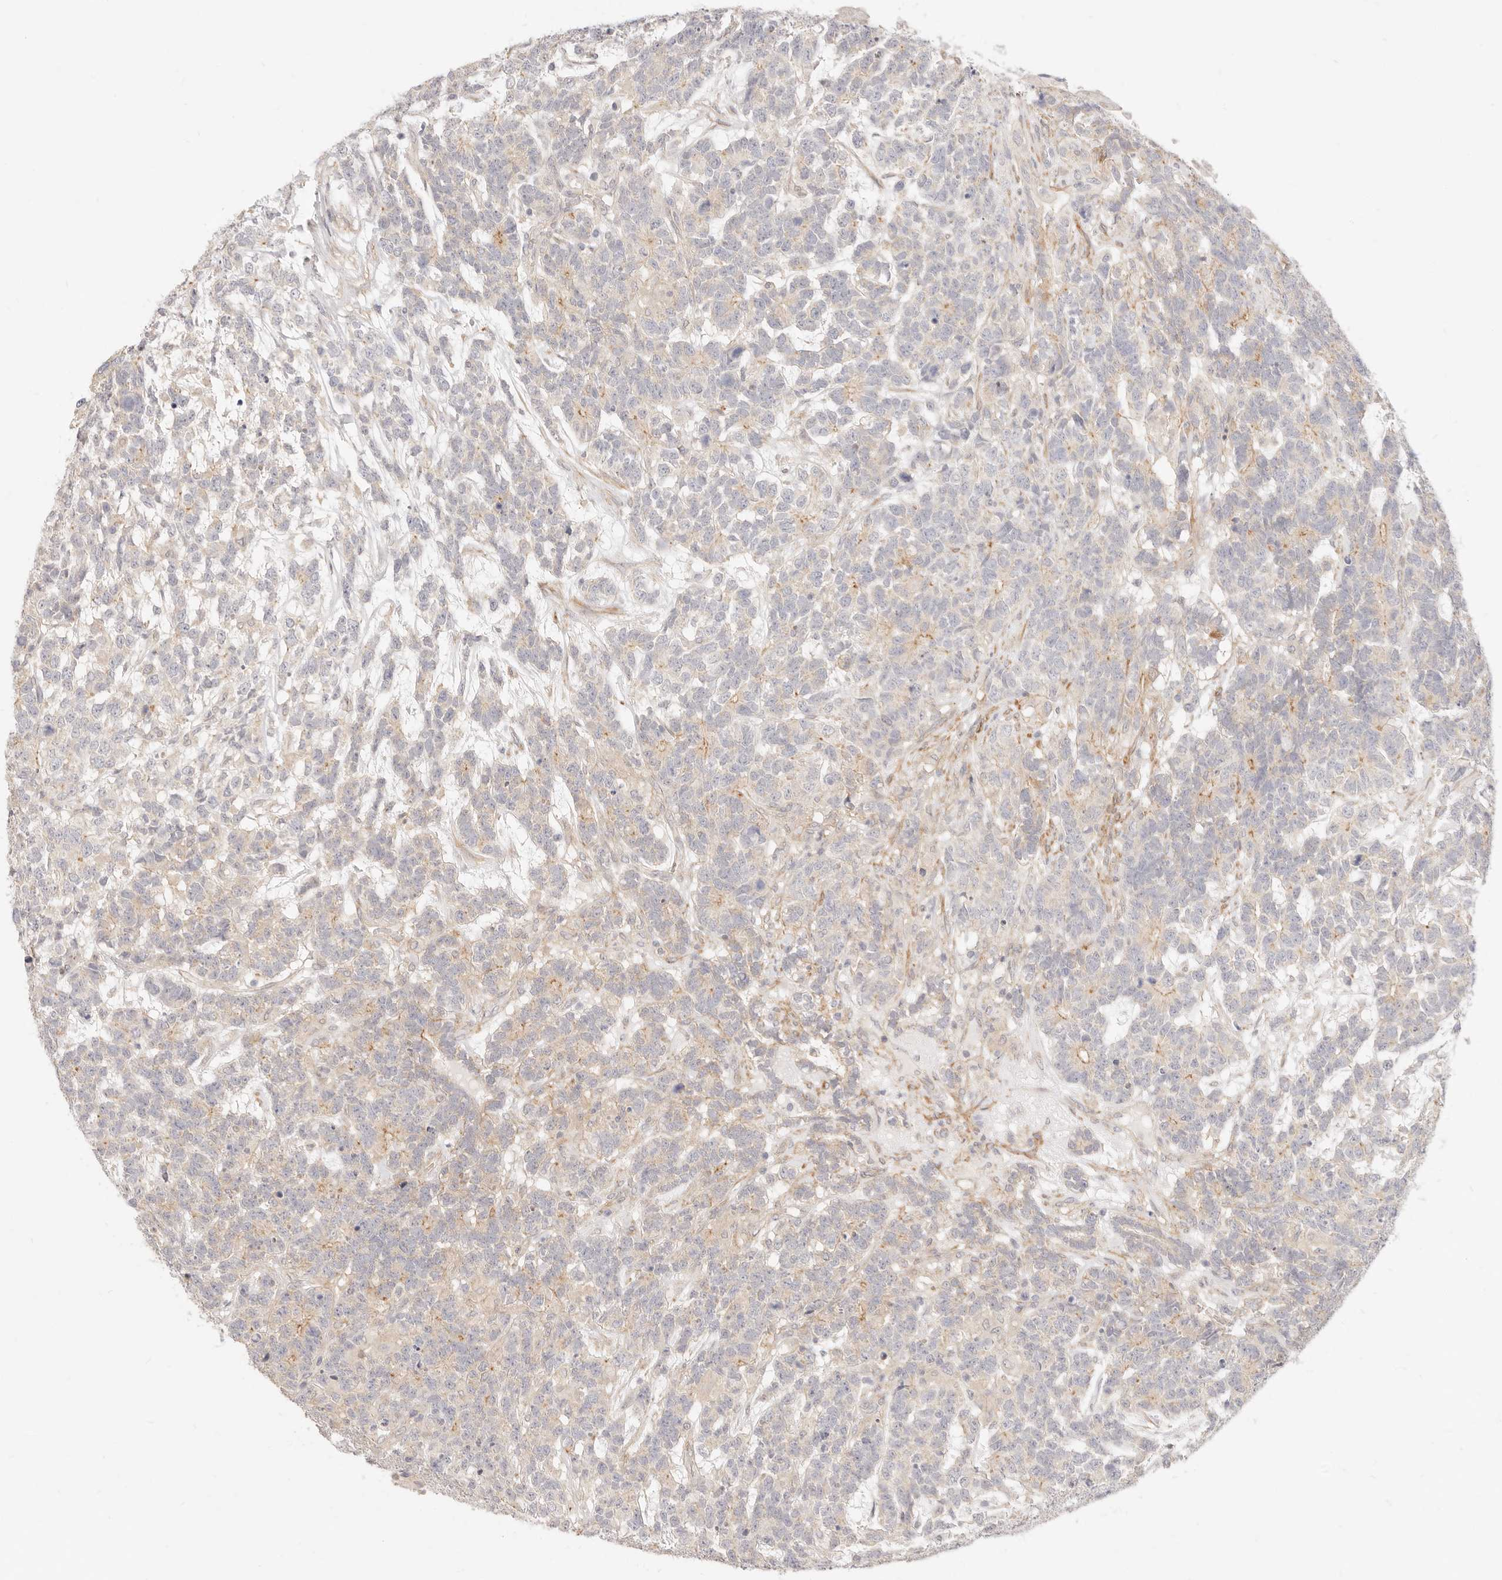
{"staining": {"intensity": "negative", "quantity": "none", "location": "none"}, "tissue": "testis cancer", "cell_type": "Tumor cells", "image_type": "cancer", "snomed": [{"axis": "morphology", "description": "Carcinoma, Embryonal, NOS"}, {"axis": "topography", "description": "Testis"}], "caption": "Immunohistochemical staining of testis embryonal carcinoma exhibits no significant expression in tumor cells. (Immunohistochemistry (ihc), brightfield microscopy, high magnification).", "gene": "UBXN10", "patient": {"sex": "male", "age": 26}}